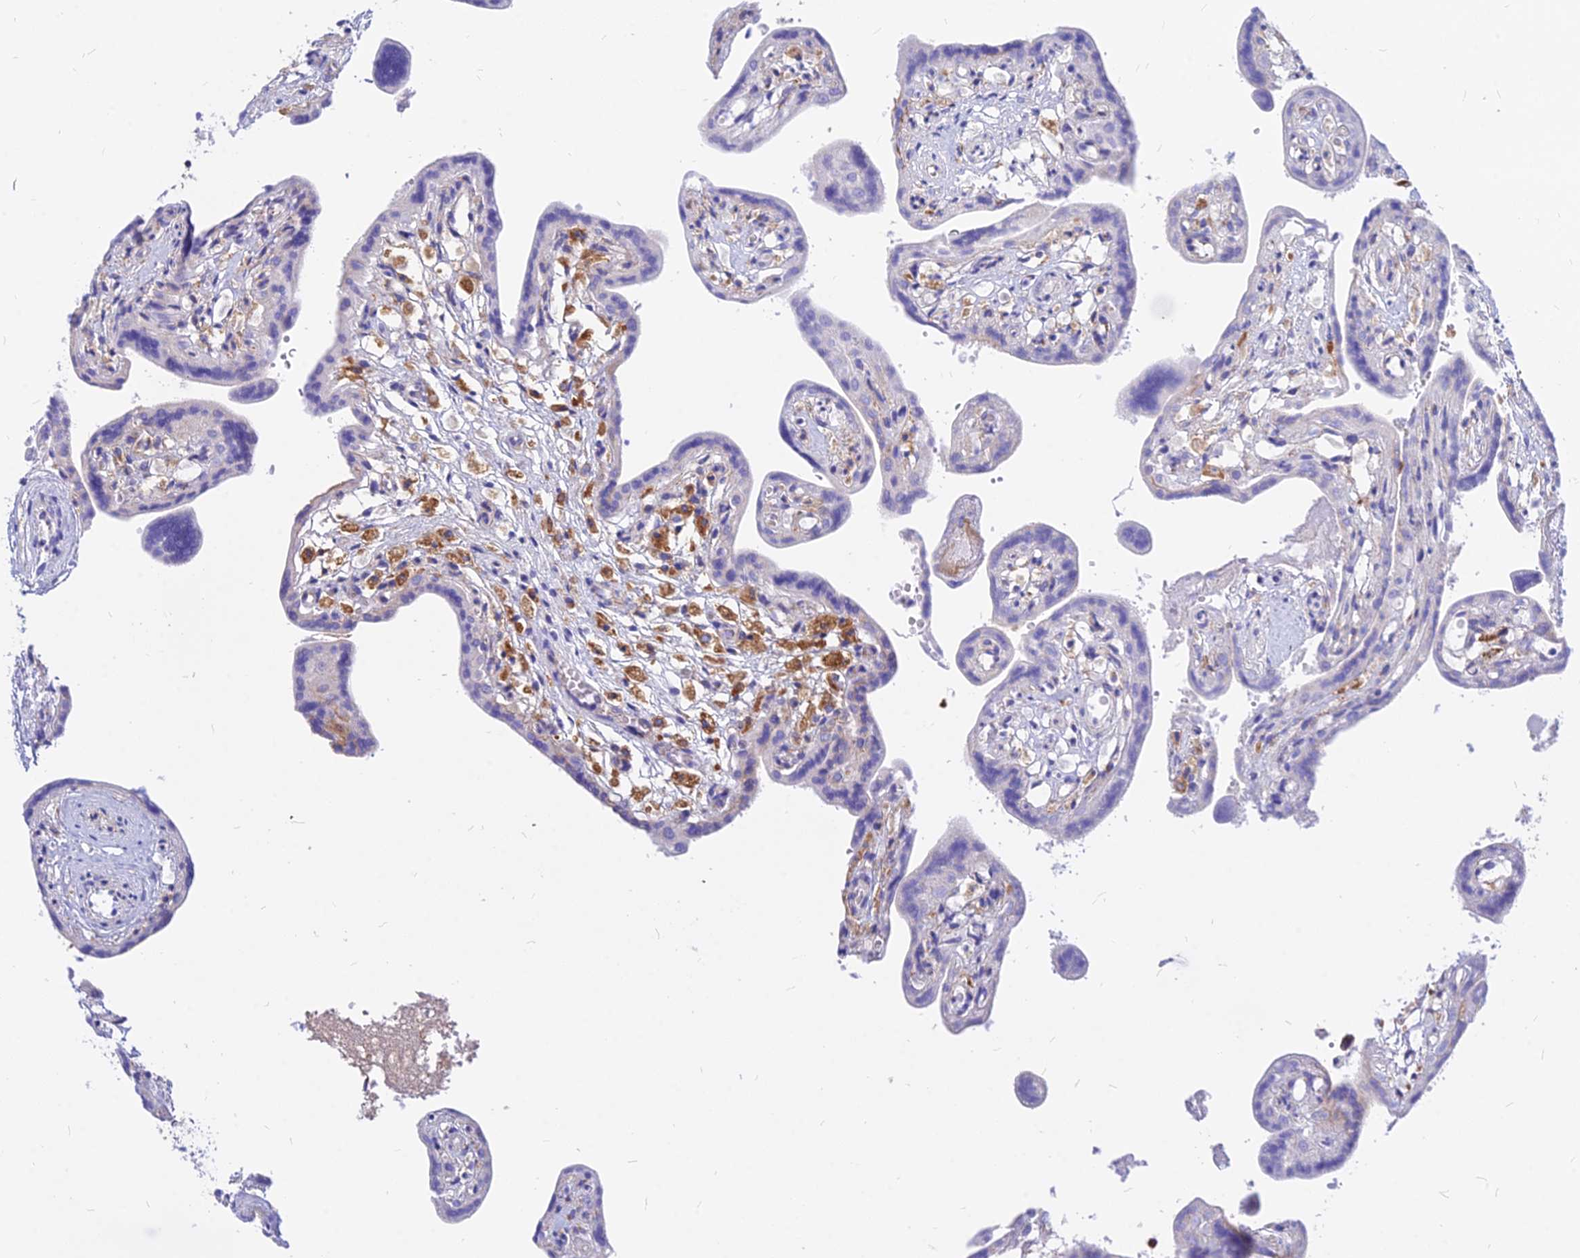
{"staining": {"intensity": "moderate", "quantity": "<25%", "location": "cytoplasmic/membranous"}, "tissue": "placenta", "cell_type": "Trophoblastic cells", "image_type": "normal", "snomed": [{"axis": "morphology", "description": "Normal tissue, NOS"}, {"axis": "topography", "description": "Placenta"}], "caption": "Trophoblastic cells demonstrate low levels of moderate cytoplasmic/membranous positivity in about <25% of cells in normal human placenta. (DAB IHC, brown staining for protein, blue staining for nuclei).", "gene": "AGTRAP", "patient": {"sex": "female", "age": 37}}